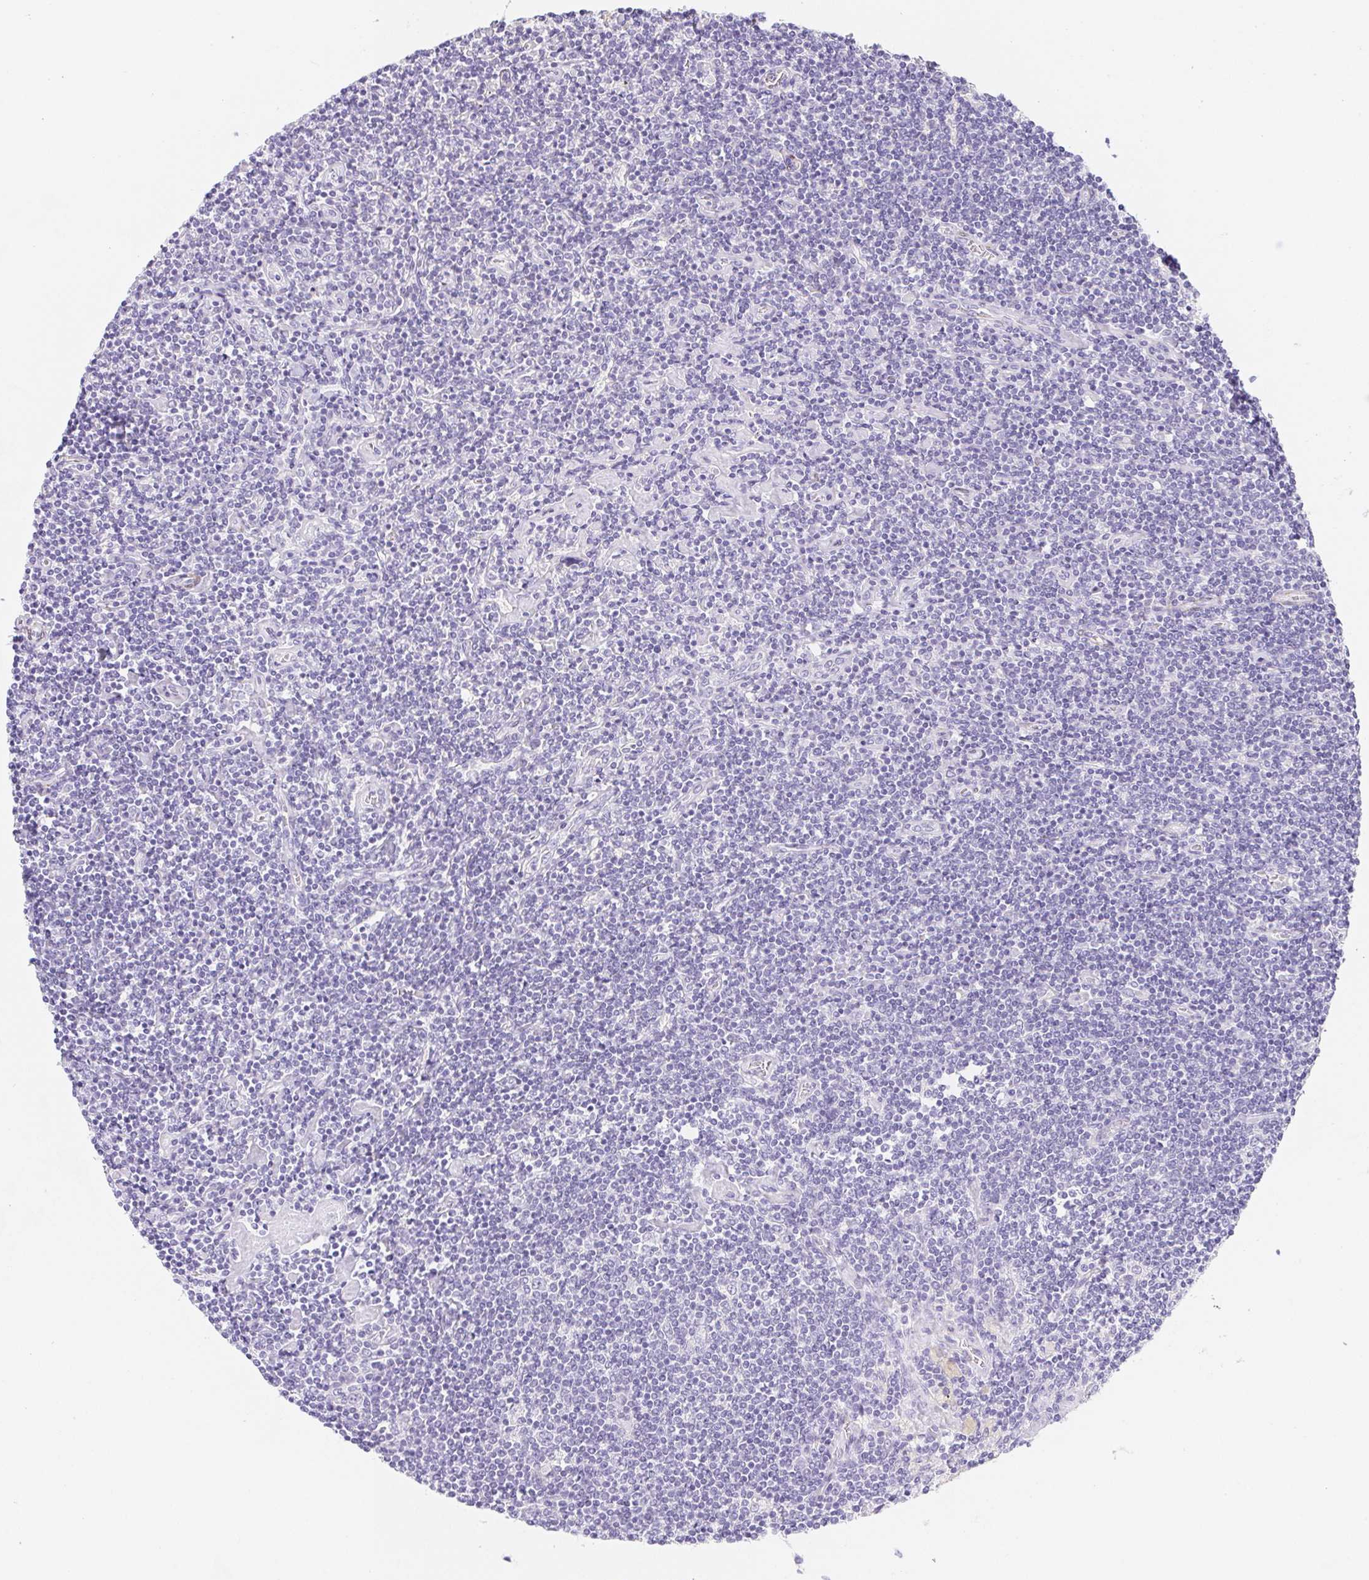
{"staining": {"intensity": "negative", "quantity": "none", "location": "none"}, "tissue": "lymphoma", "cell_type": "Tumor cells", "image_type": "cancer", "snomed": [{"axis": "morphology", "description": "Hodgkin's disease, NOS"}, {"axis": "topography", "description": "Lymph node"}], "caption": "Micrograph shows no protein staining in tumor cells of lymphoma tissue.", "gene": "HRC", "patient": {"sex": "male", "age": 40}}